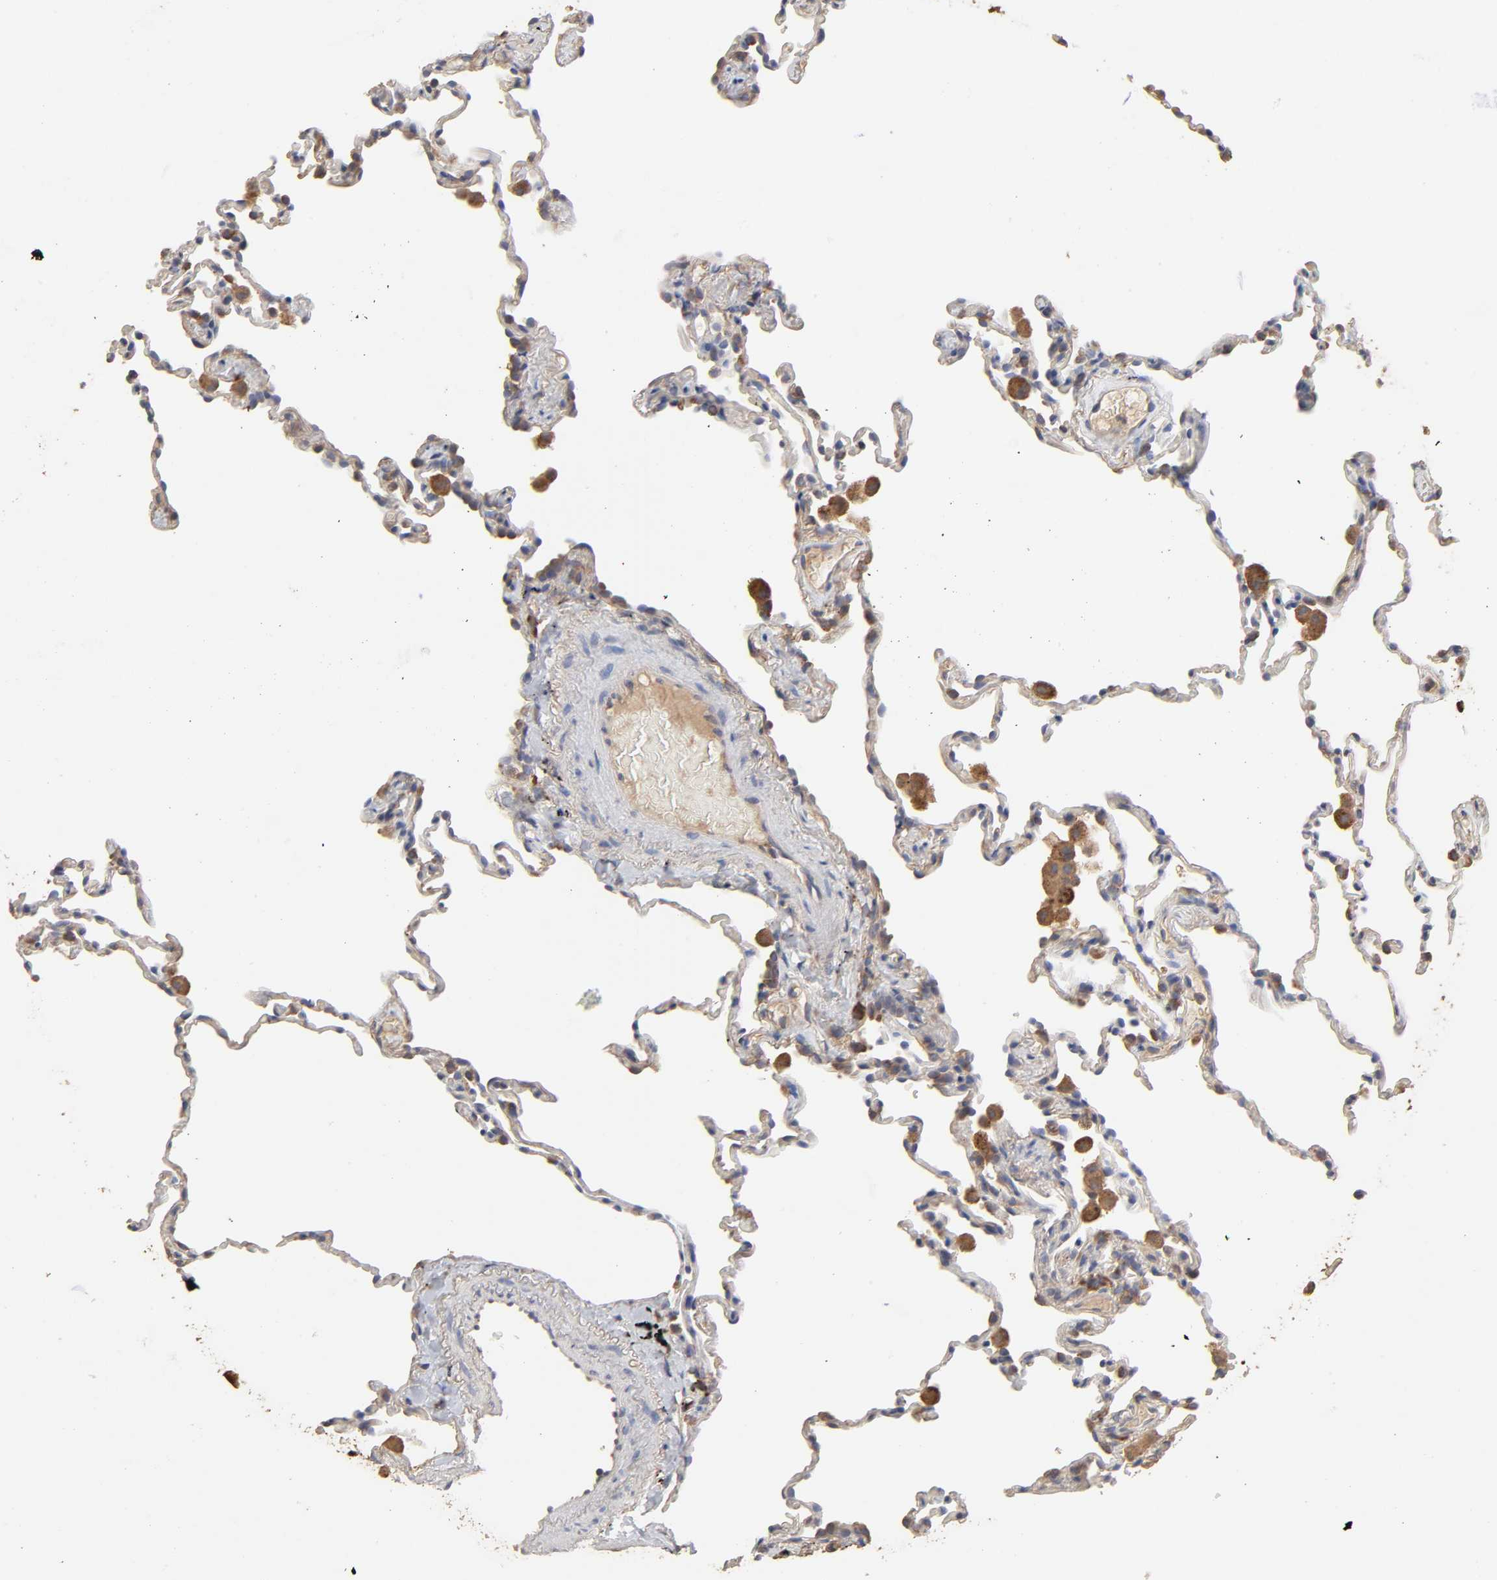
{"staining": {"intensity": "weak", "quantity": "<25%", "location": "cytoplasmic/membranous"}, "tissue": "lung", "cell_type": "Alveolar cells", "image_type": "normal", "snomed": [{"axis": "morphology", "description": "Normal tissue, NOS"}, {"axis": "morphology", "description": "Soft tissue tumor metastatic"}, {"axis": "topography", "description": "Lung"}], "caption": "A high-resolution histopathology image shows IHC staining of benign lung, which displays no significant staining in alveolar cells.", "gene": "EIF4G2", "patient": {"sex": "male", "age": 59}}